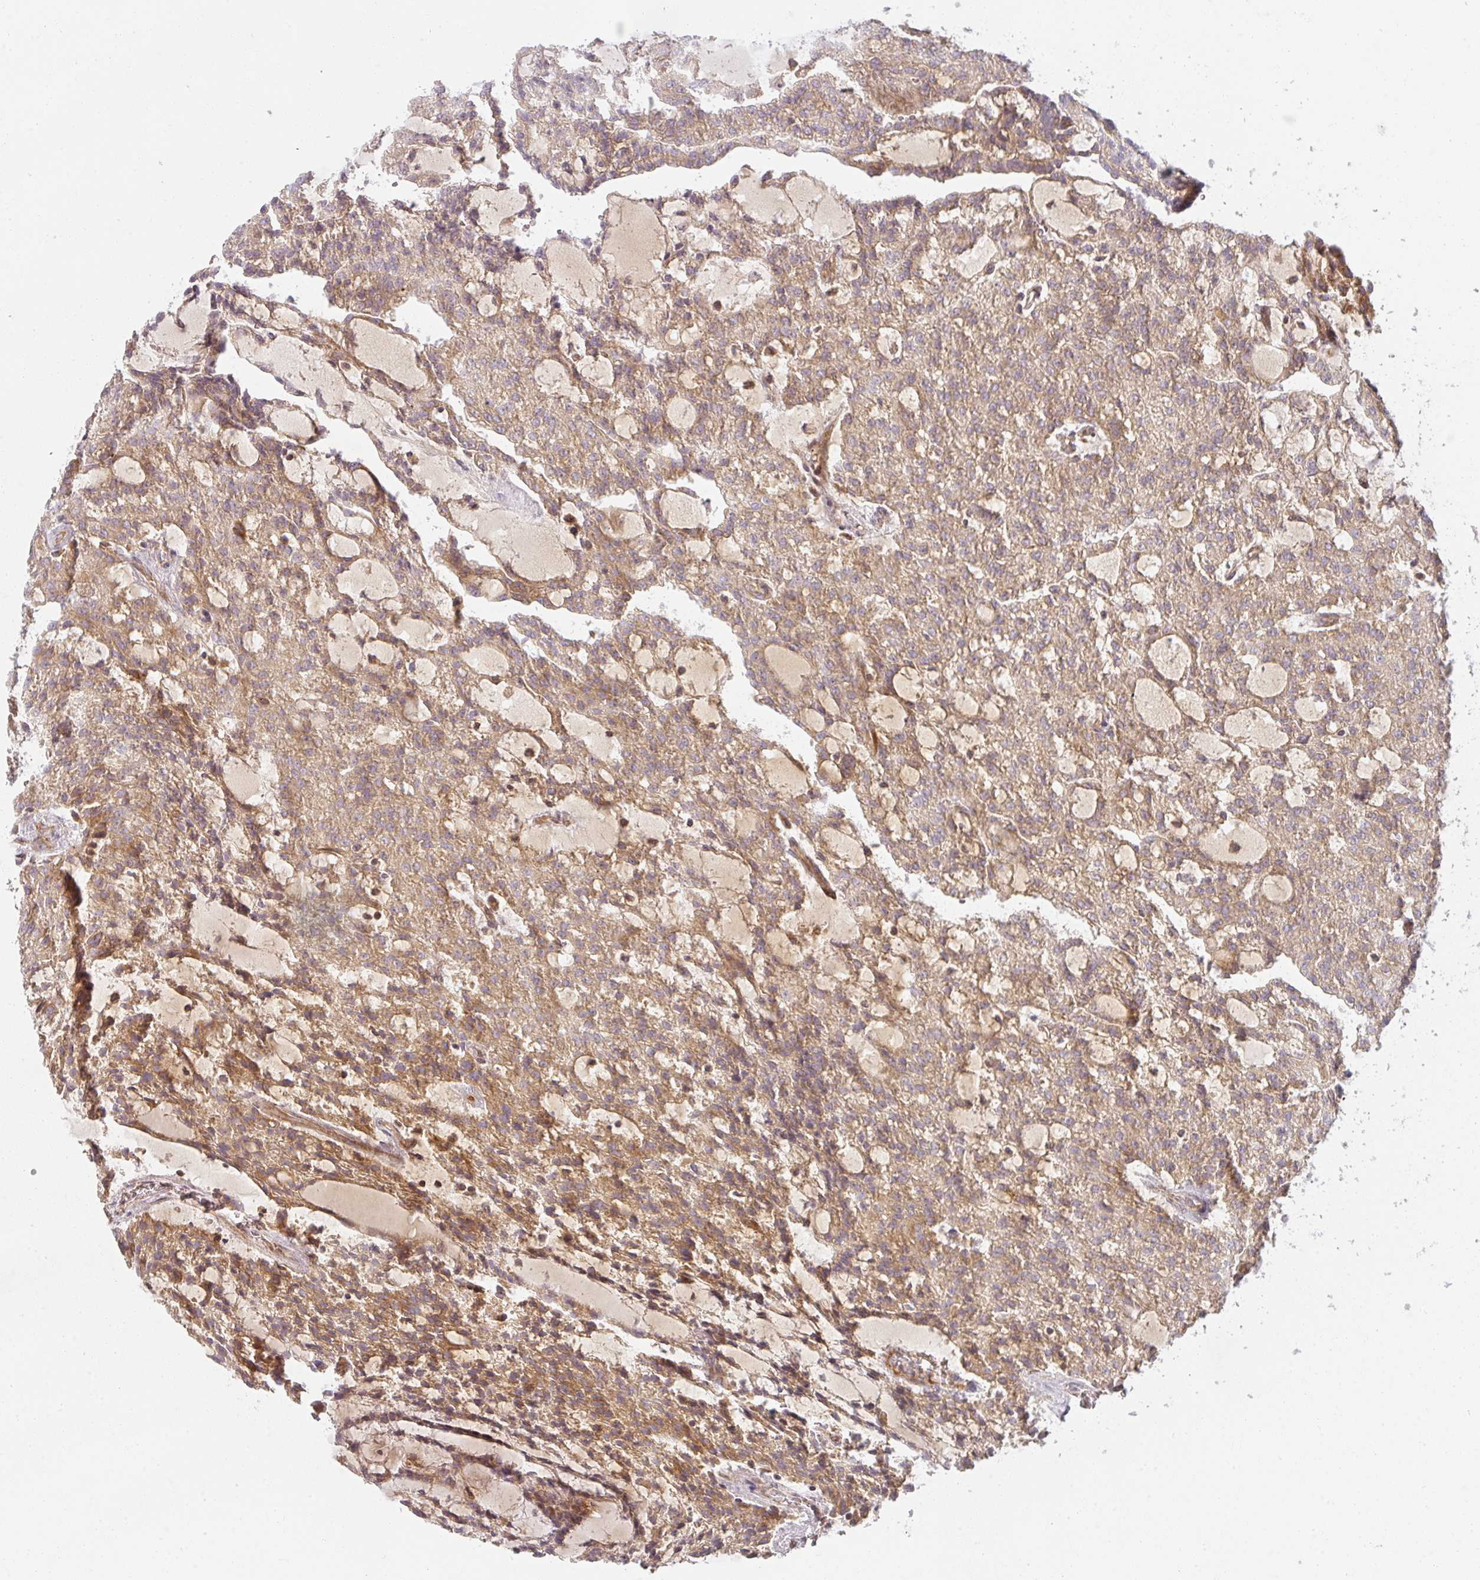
{"staining": {"intensity": "weak", "quantity": ">75%", "location": "cytoplasmic/membranous"}, "tissue": "renal cancer", "cell_type": "Tumor cells", "image_type": "cancer", "snomed": [{"axis": "morphology", "description": "Adenocarcinoma, NOS"}, {"axis": "topography", "description": "Kidney"}], "caption": "Weak cytoplasmic/membranous positivity for a protein is identified in about >75% of tumor cells of adenocarcinoma (renal) using immunohistochemistry (IHC).", "gene": "CNOT1", "patient": {"sex": "male", "age": 63}}